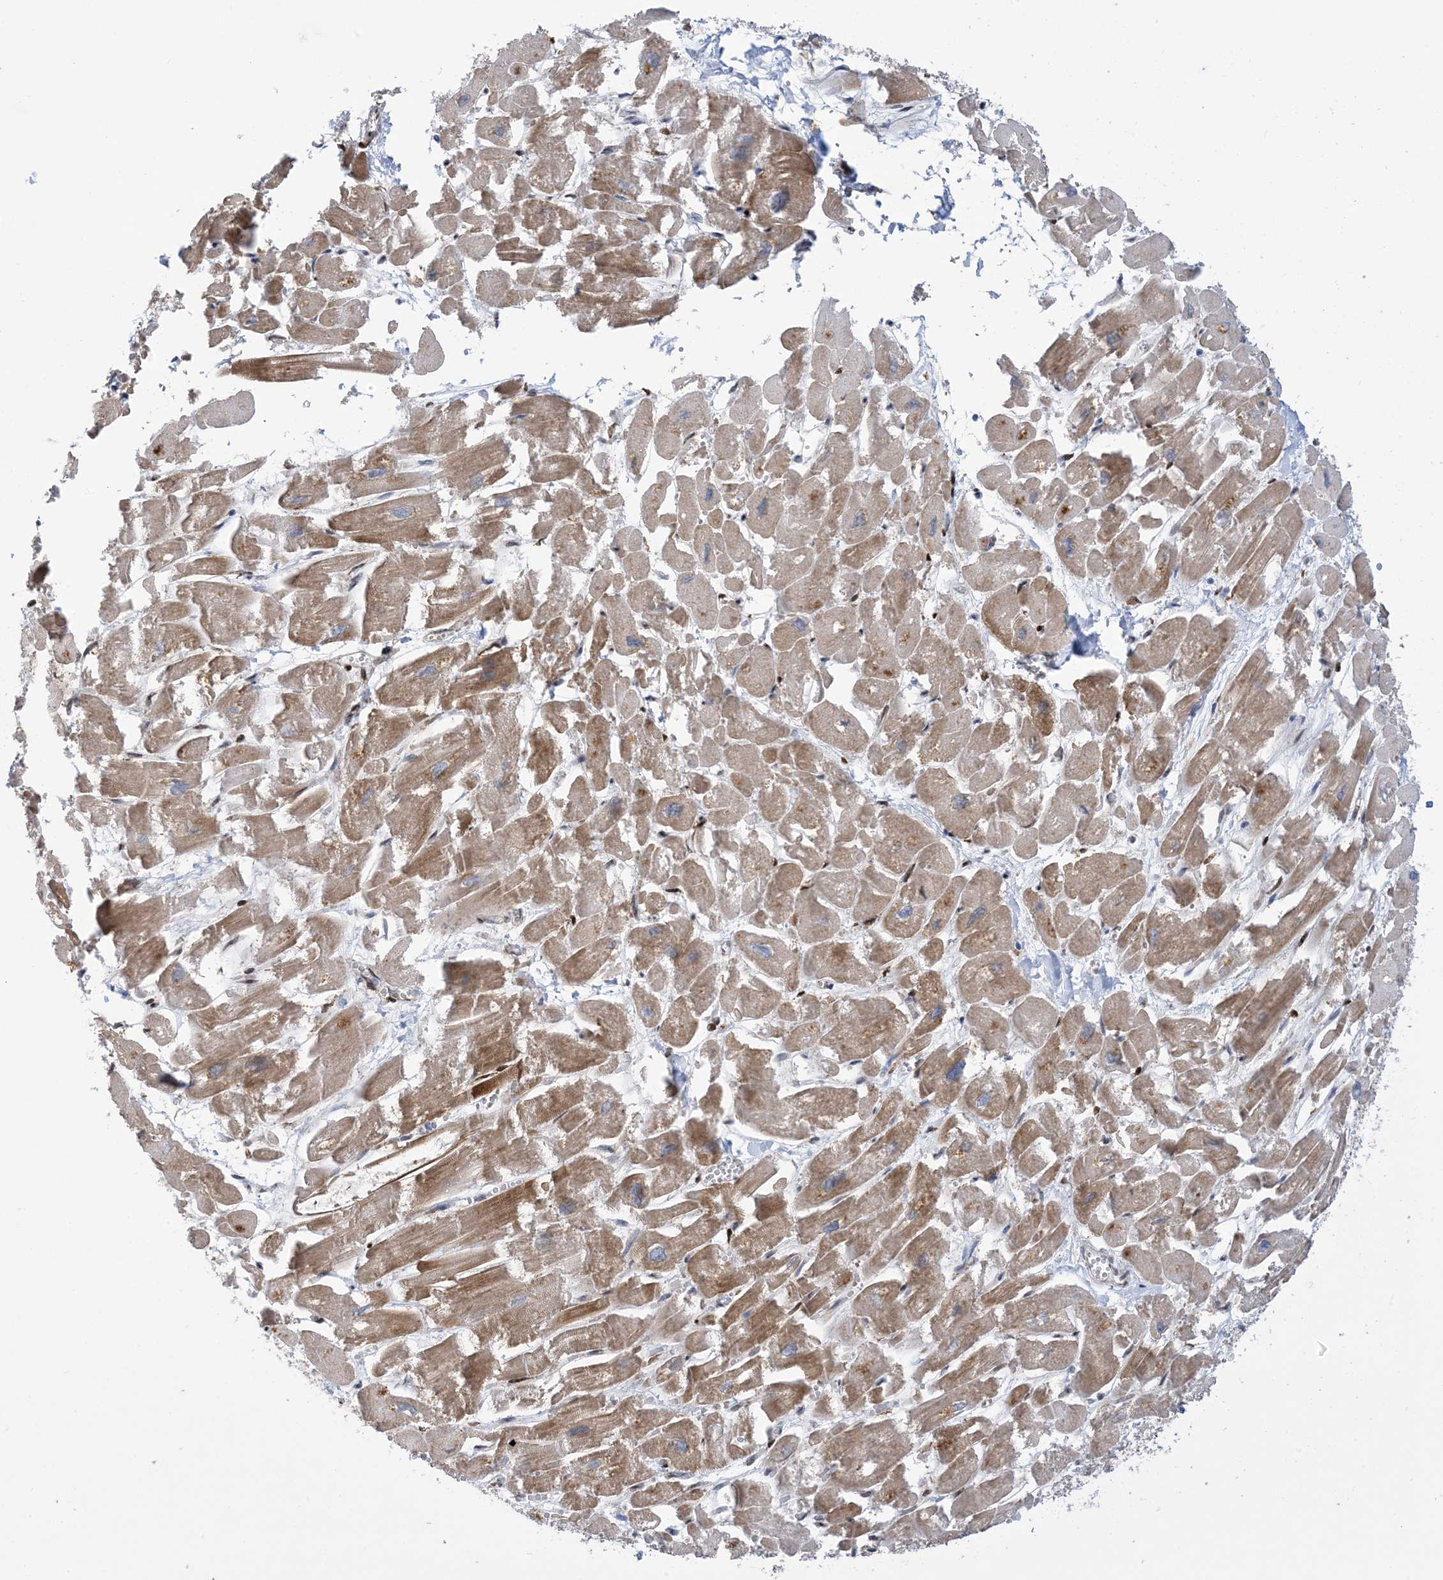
{"staining": {"intensity": "moderate", "quantity": ">75%", "location": "cytoplasmic/membranous"}, "tissue": "heart muscle", "cell_type": "Cardiomyocytes", "image_type": "normal", "snomed": [{"axis": "morphology", "description": "Normal tissue, NOS"}, {"axis": "topography", "description": "Heart"}], "caption": "Immunohistochemical staining of benign human heart muscle displays medium levels of moderate cytoplasmic/membranous expression in about >75% of cardiomyocytes. Using DAB (3,3'-diaminobenzidine) (brown) and hematoxylin (blue) stains, captured at high magnification using brightfield microscopy.", "gene": "RBMS3", "patient": {"sex": "male", "age": 54}}